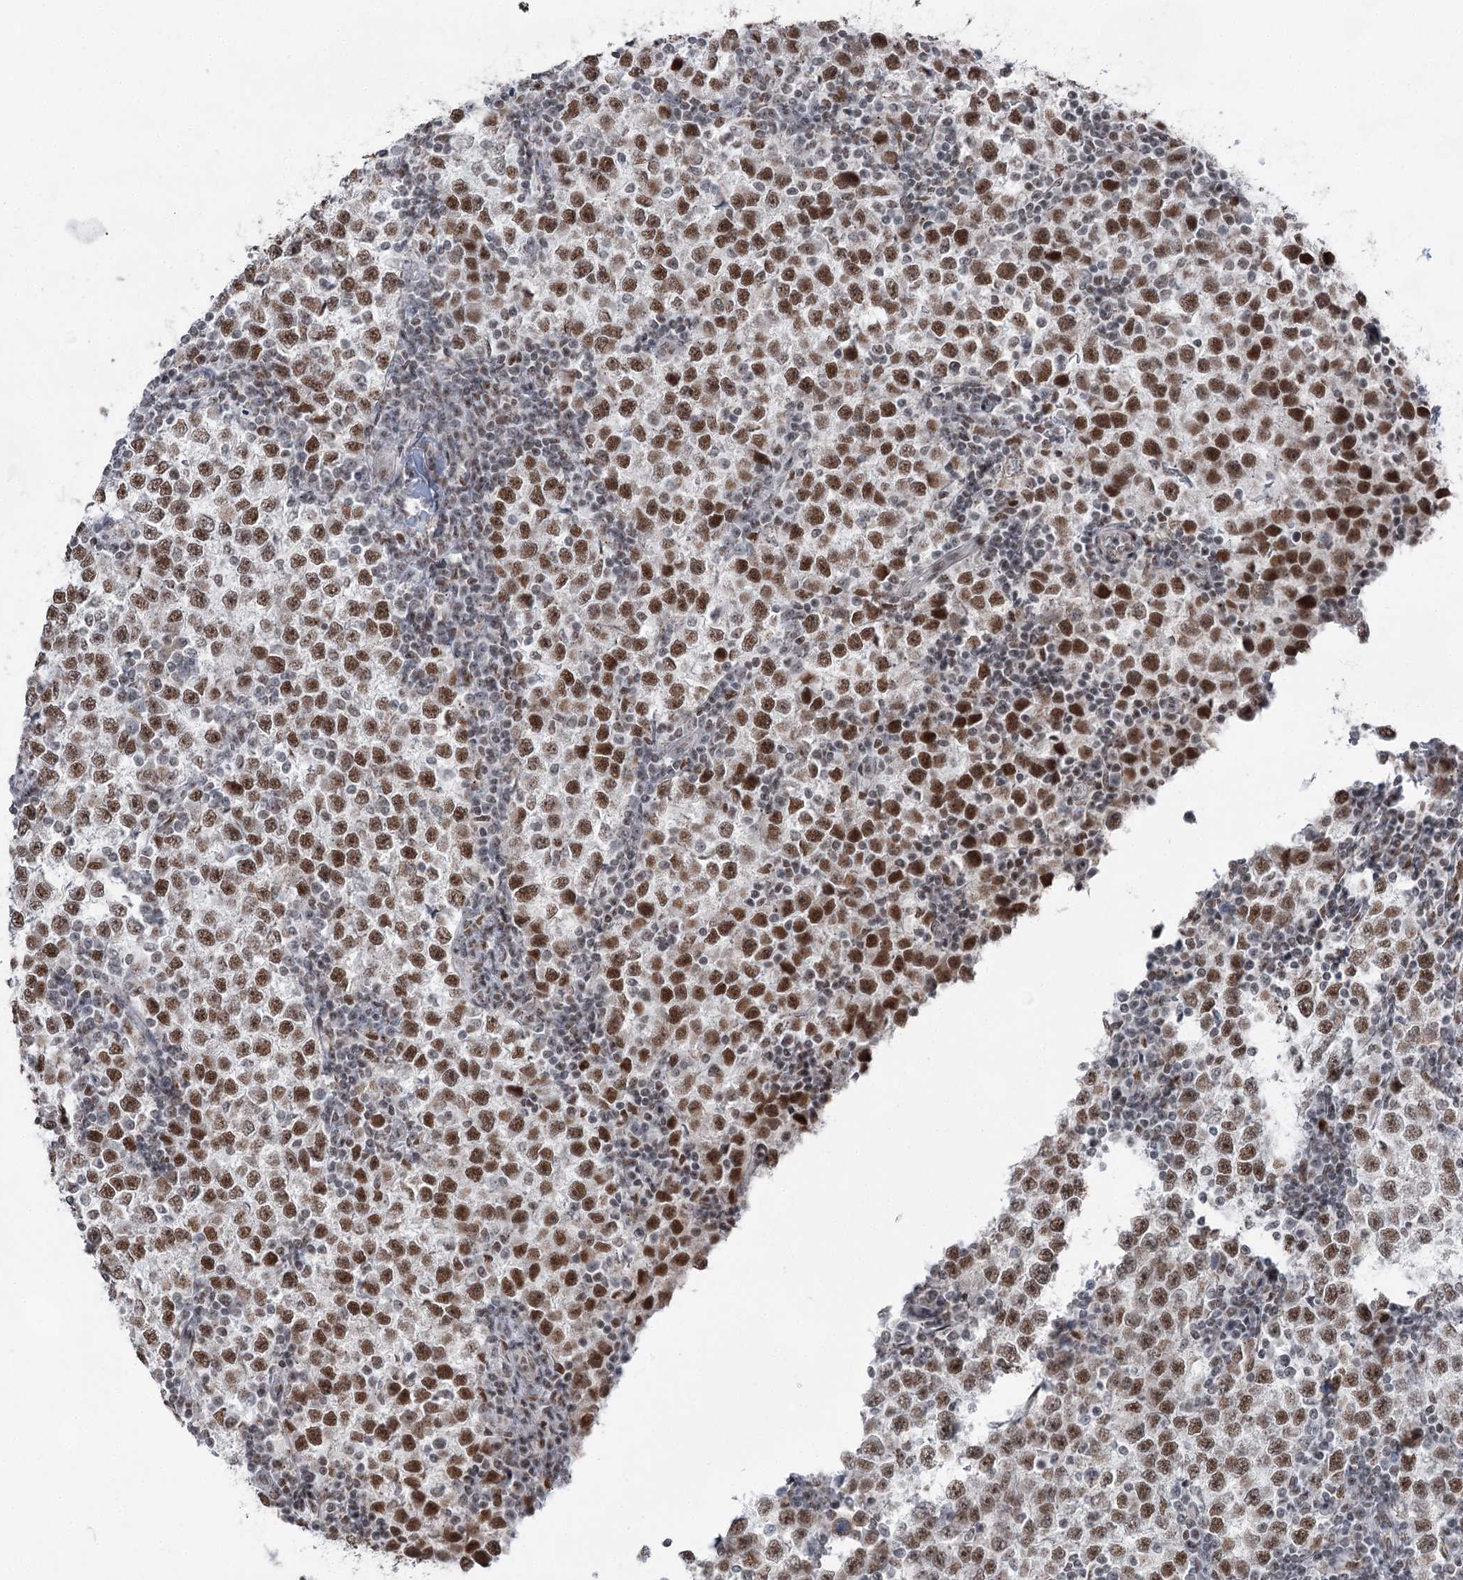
{"staining": {"intensity": "strong", "quantity": ">75%", "location": "nuclear"}, "tissue": "testis cancer", "cell_type": "Tumor cells", "image_type": "cancer", "snomed": [{"axis": "morphology", "description": "Seminoma, NOS"}, {"axis": "topography", "description": "Testis"}], "caption": "There is high levels of strong nuclear staining in tumor cells of testis cancer (seminoma), as demonstrated by immunohistochemical staining (brown color).", "gene": "ZCCHC8", "patient": {"sex": "male", "age": 65}}